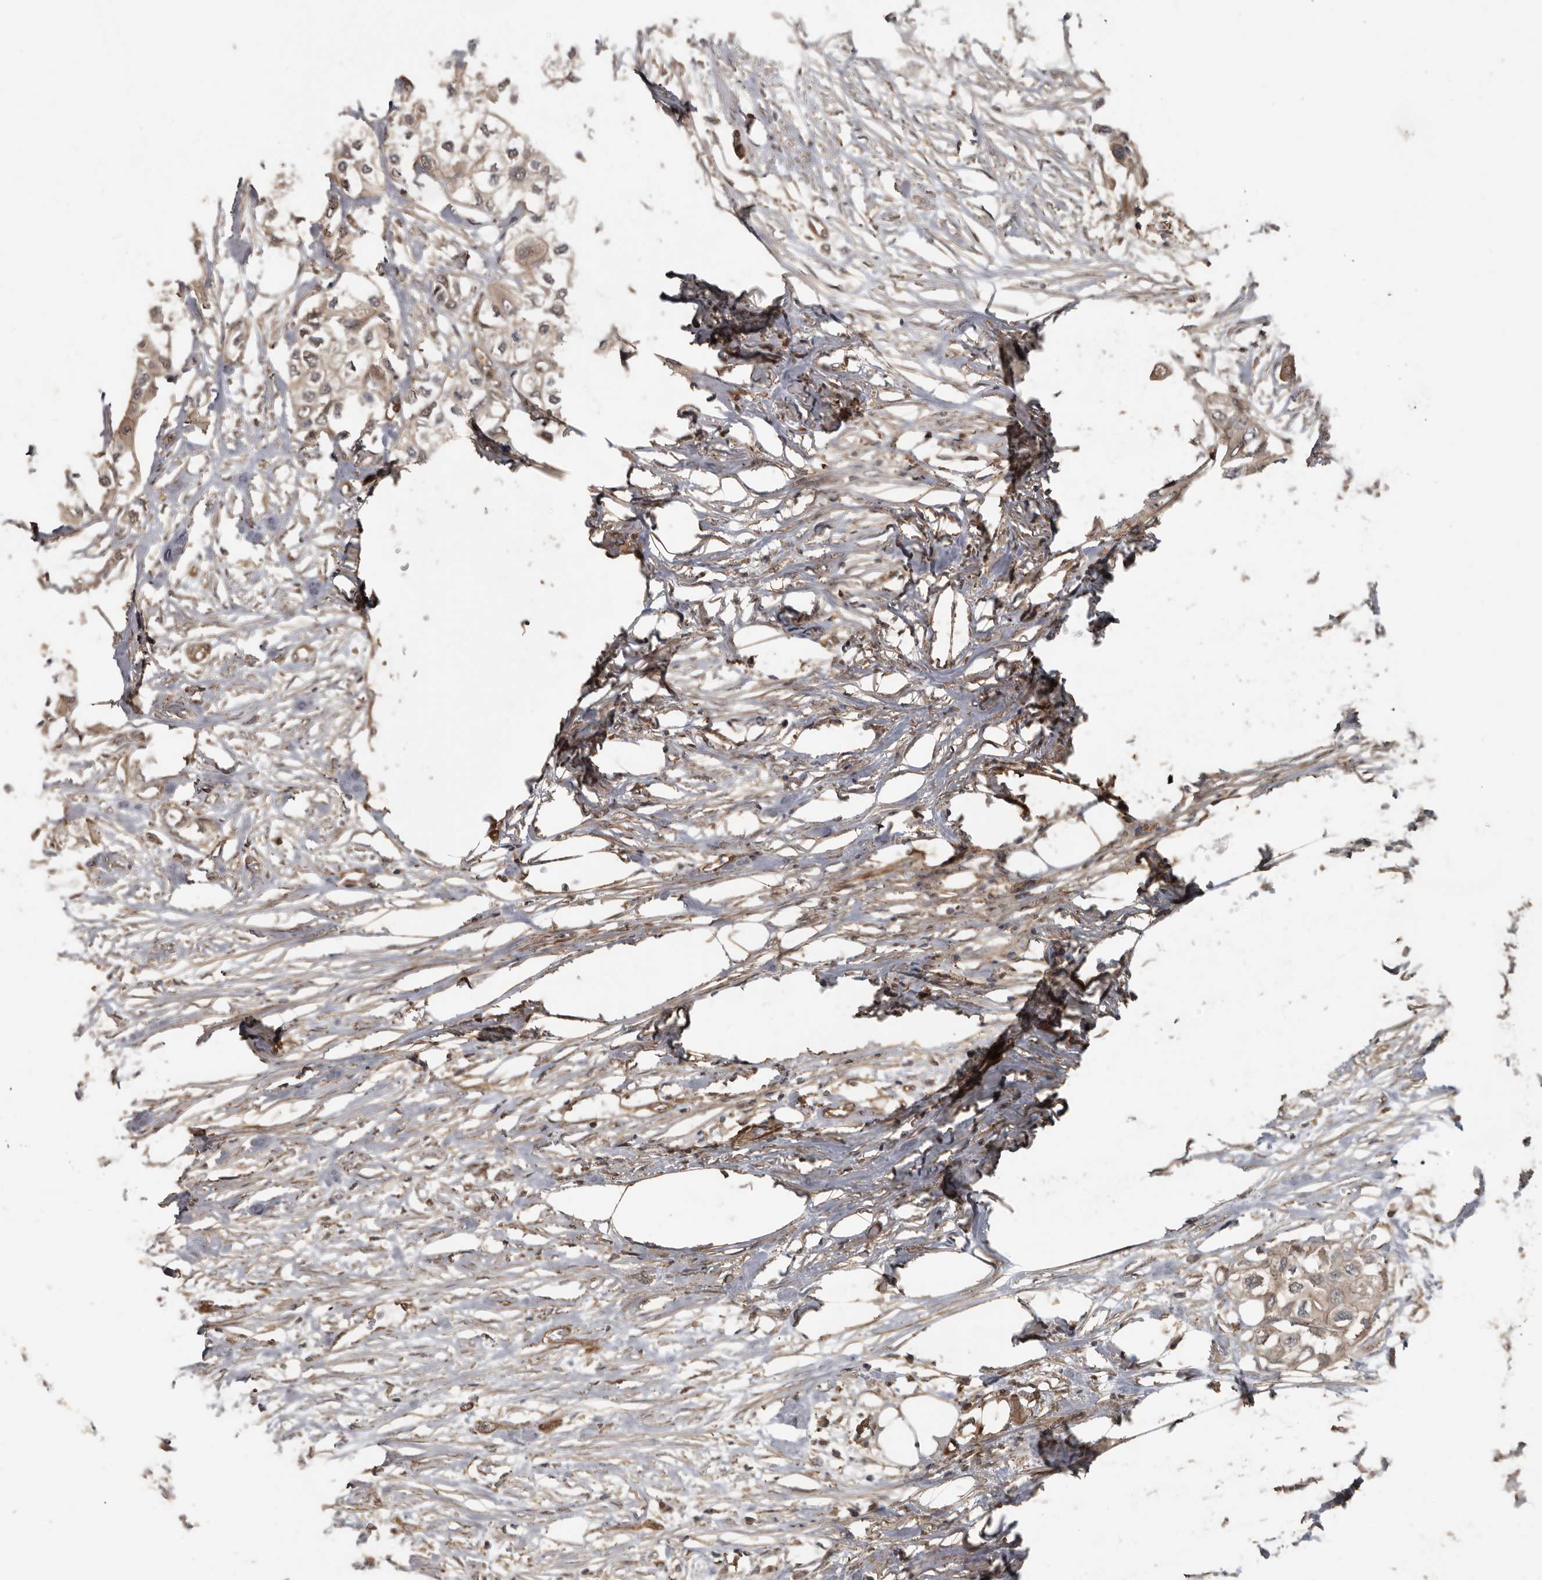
{"staining": {"intensity": "weak", "quantity": ">75%", "location": "cytoplasmic/membranous"}, "tissue": "urothelial cancer", "cell_type": "Tumor cells", "image_type": "cancer", "snomed": [{"axis": "morphology", "description": "Urothelial carcinoma, High grade"}, {"axis": "topography", "description": "Urinary bladder"}], "caption": "A low amount of weak cytoplasmic/membranous expression is appreciated in approximately >75% of tumor cells in urothelial carcinoma (high-grade) tissue.", "gene": "EXOC3L1", "patient": {"sex": "male", "age": 64}}